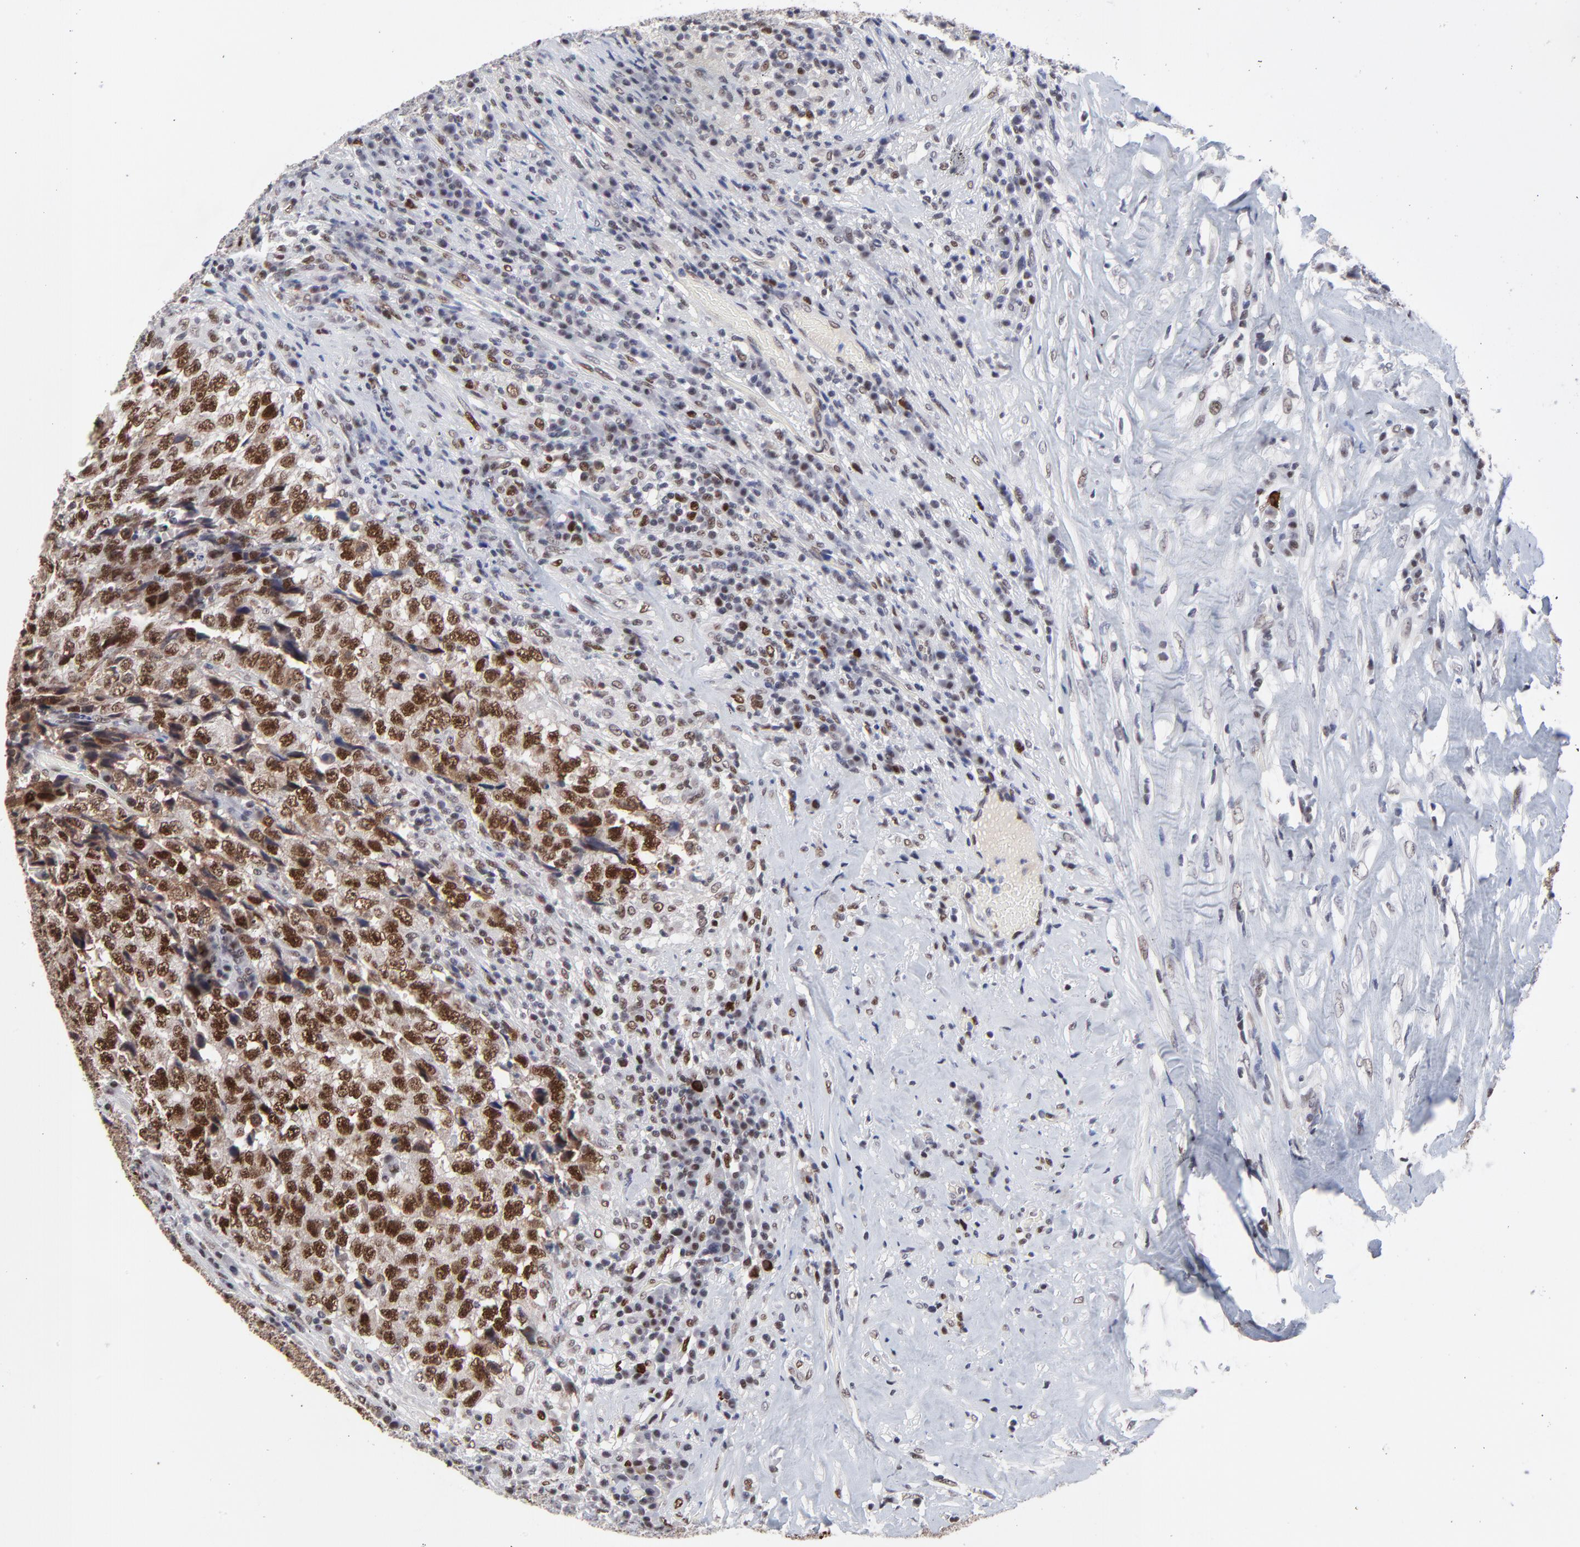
{"staining": {"intensity": "strong", "quantity": ">75%", "location": "nuclear"}, "tissue": "testis cancer", "cell_type": "Tumor cells", "image_type": "cancer", "snomed": [{"axis": "morphology", "description": "Necrosis, NOS"}, {"axis": "morphology", "description": "Carcinoma, Embryonal, NOS"}, {"axis": "topography", "description": "Testis"}], "caption": "The immunohistochemical stain shows strong nuclear positivity in tumor cells of testis embryonal carcinoma tissue. The protein of interest is stained brown, and the nuclei are stained in blue (DAB IHC with brightfield microscopy, high magnification).", "gene": "OGFOD1", "patient": {"sex": "male", "age": 19}}